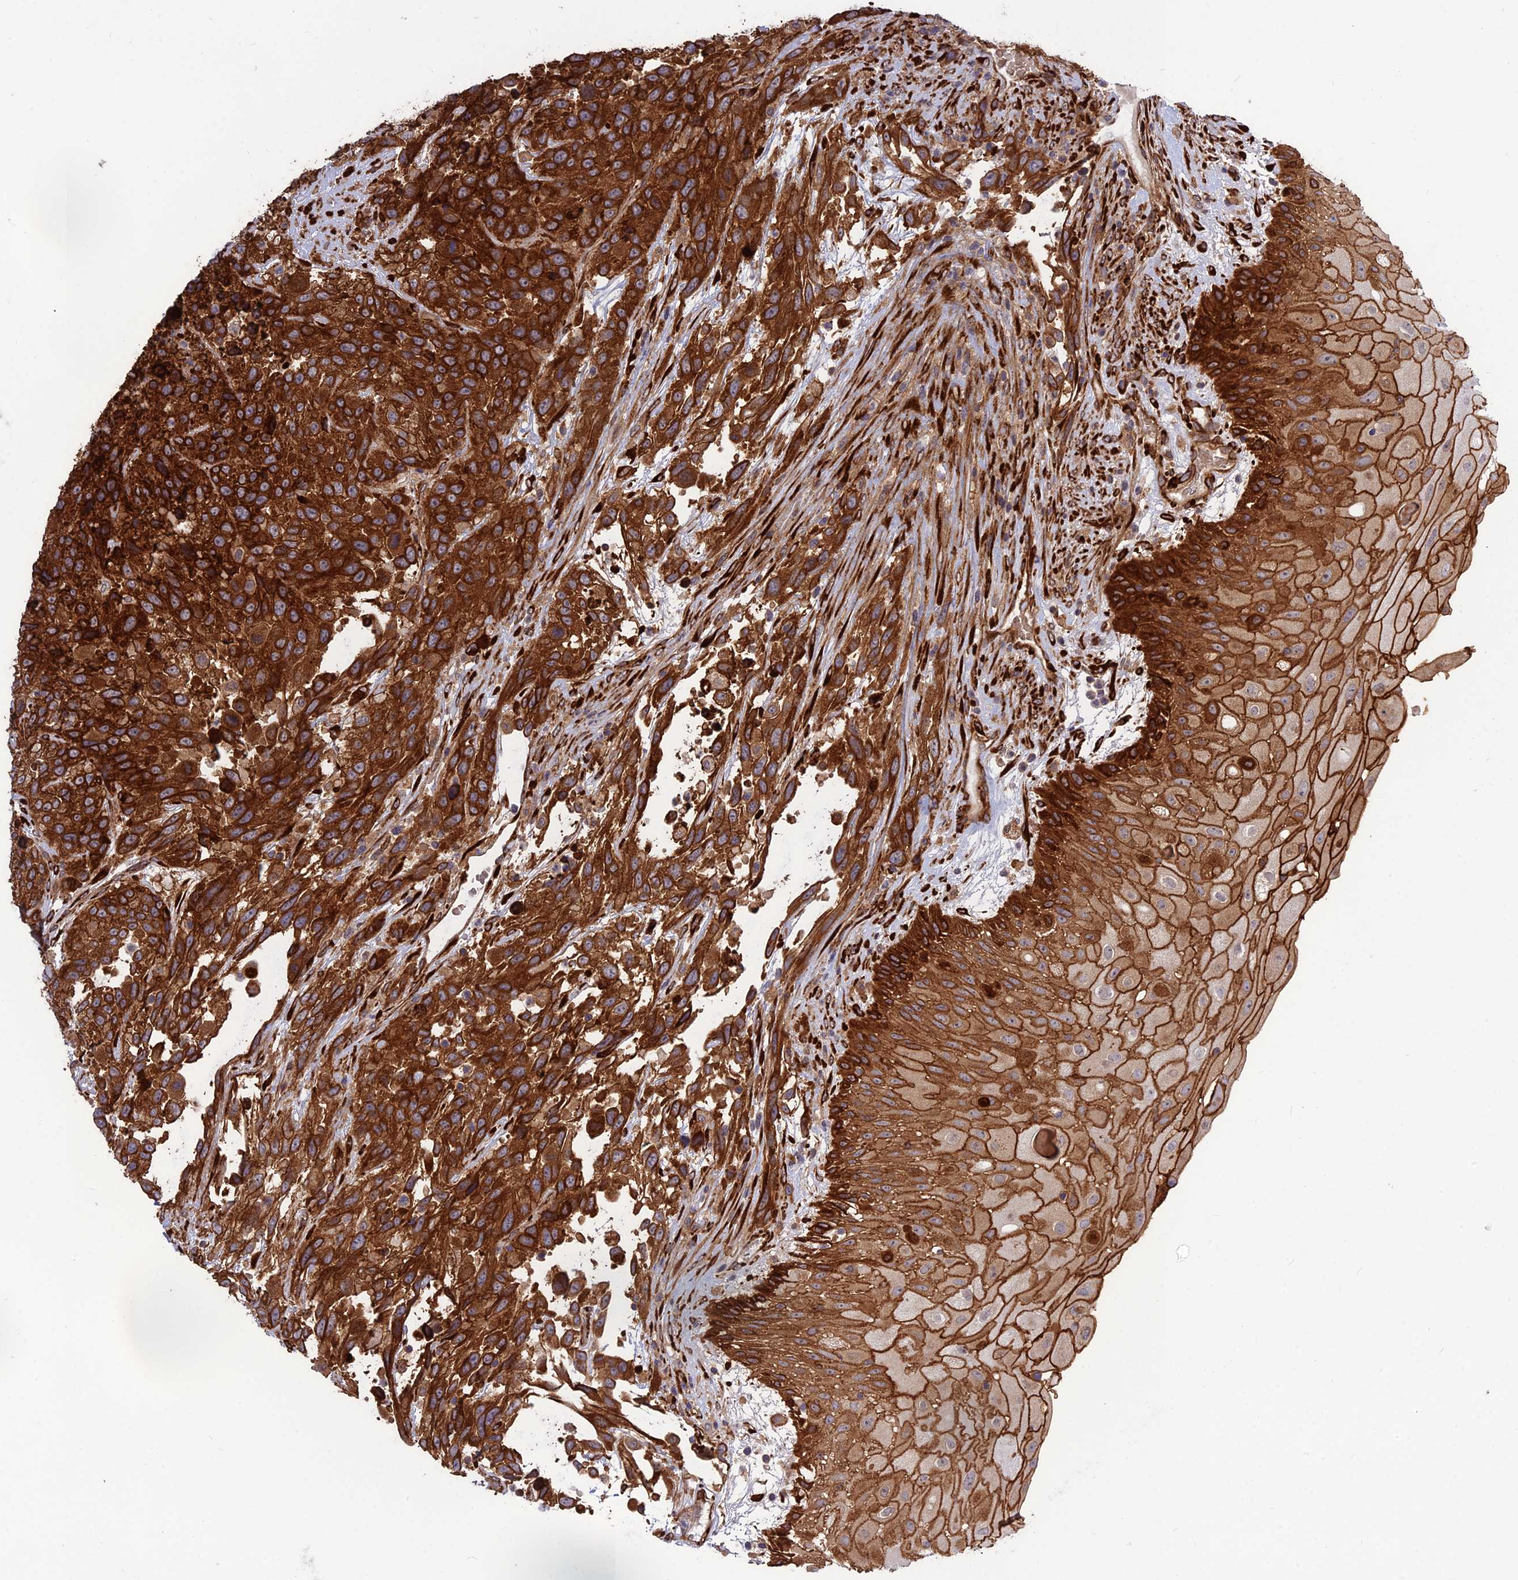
{"staining": {"intensity": "strong", "quantity": ">75%", "location": "cytoplasmic/membranous"}, "tissue": "urothelial cancer", "cell_type": "Tumor cells", "image_type": "cancer", "snomed": [{"axis": "morphology", "description": "Urothelial carcinoma, High grade"}, {"axis": "topography", "description": "Urinary bladder"}], "caption": "Immunohistochemical staining of human urothelial cancer demonstrates strong cytoplasmic/membranous protein positivity in approximately >75% of tumor cells. (brown staining indicates protein expression, while blue staining denotes nuclei).", "gene": "CRTAP", "patient": {"sex": "female", "age": 70}}